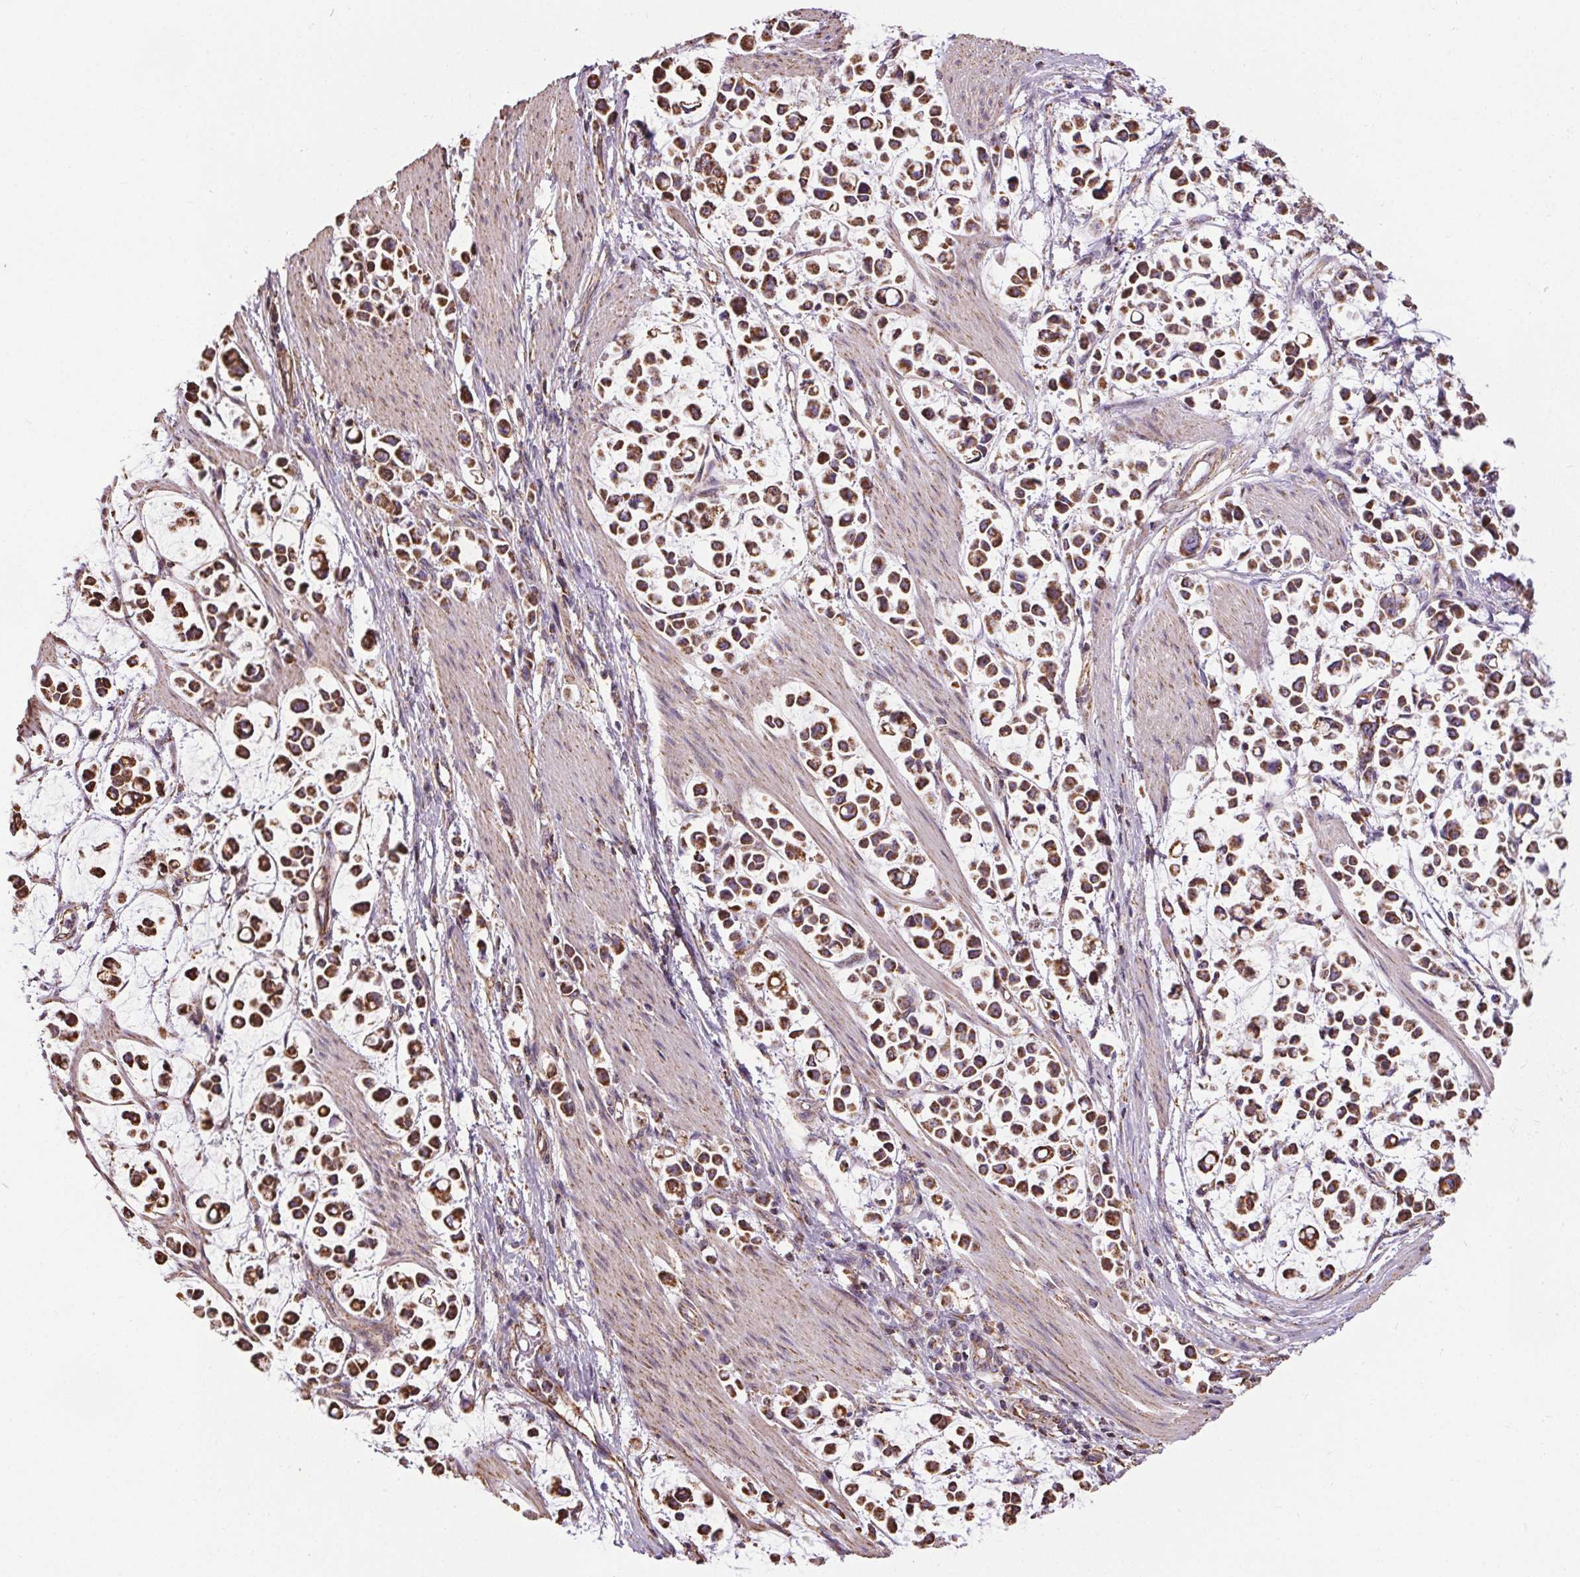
{"staining": {"intensity": "strong", "quantity": ">75%", "location": "cytoplasmic/membranous"}, "tissue": "stomach cancer", "cell_type": "Tumor cells", "image_type": "cancer", "snomed": [{"axis": "morphology", "description": "Adenocarcinoma, NOS"}, {"axis": "topography", "description": "Stomach"}], "caption": "IHC histopathology image of stomach adenocarcinoma stained for a protein (brown), which exhibits high levels of strong cytoplasmic/membranous expression in about >75% of tumor cells.", "gene": "ZNF548", "patient": {"sex": "male", "age": 82}}